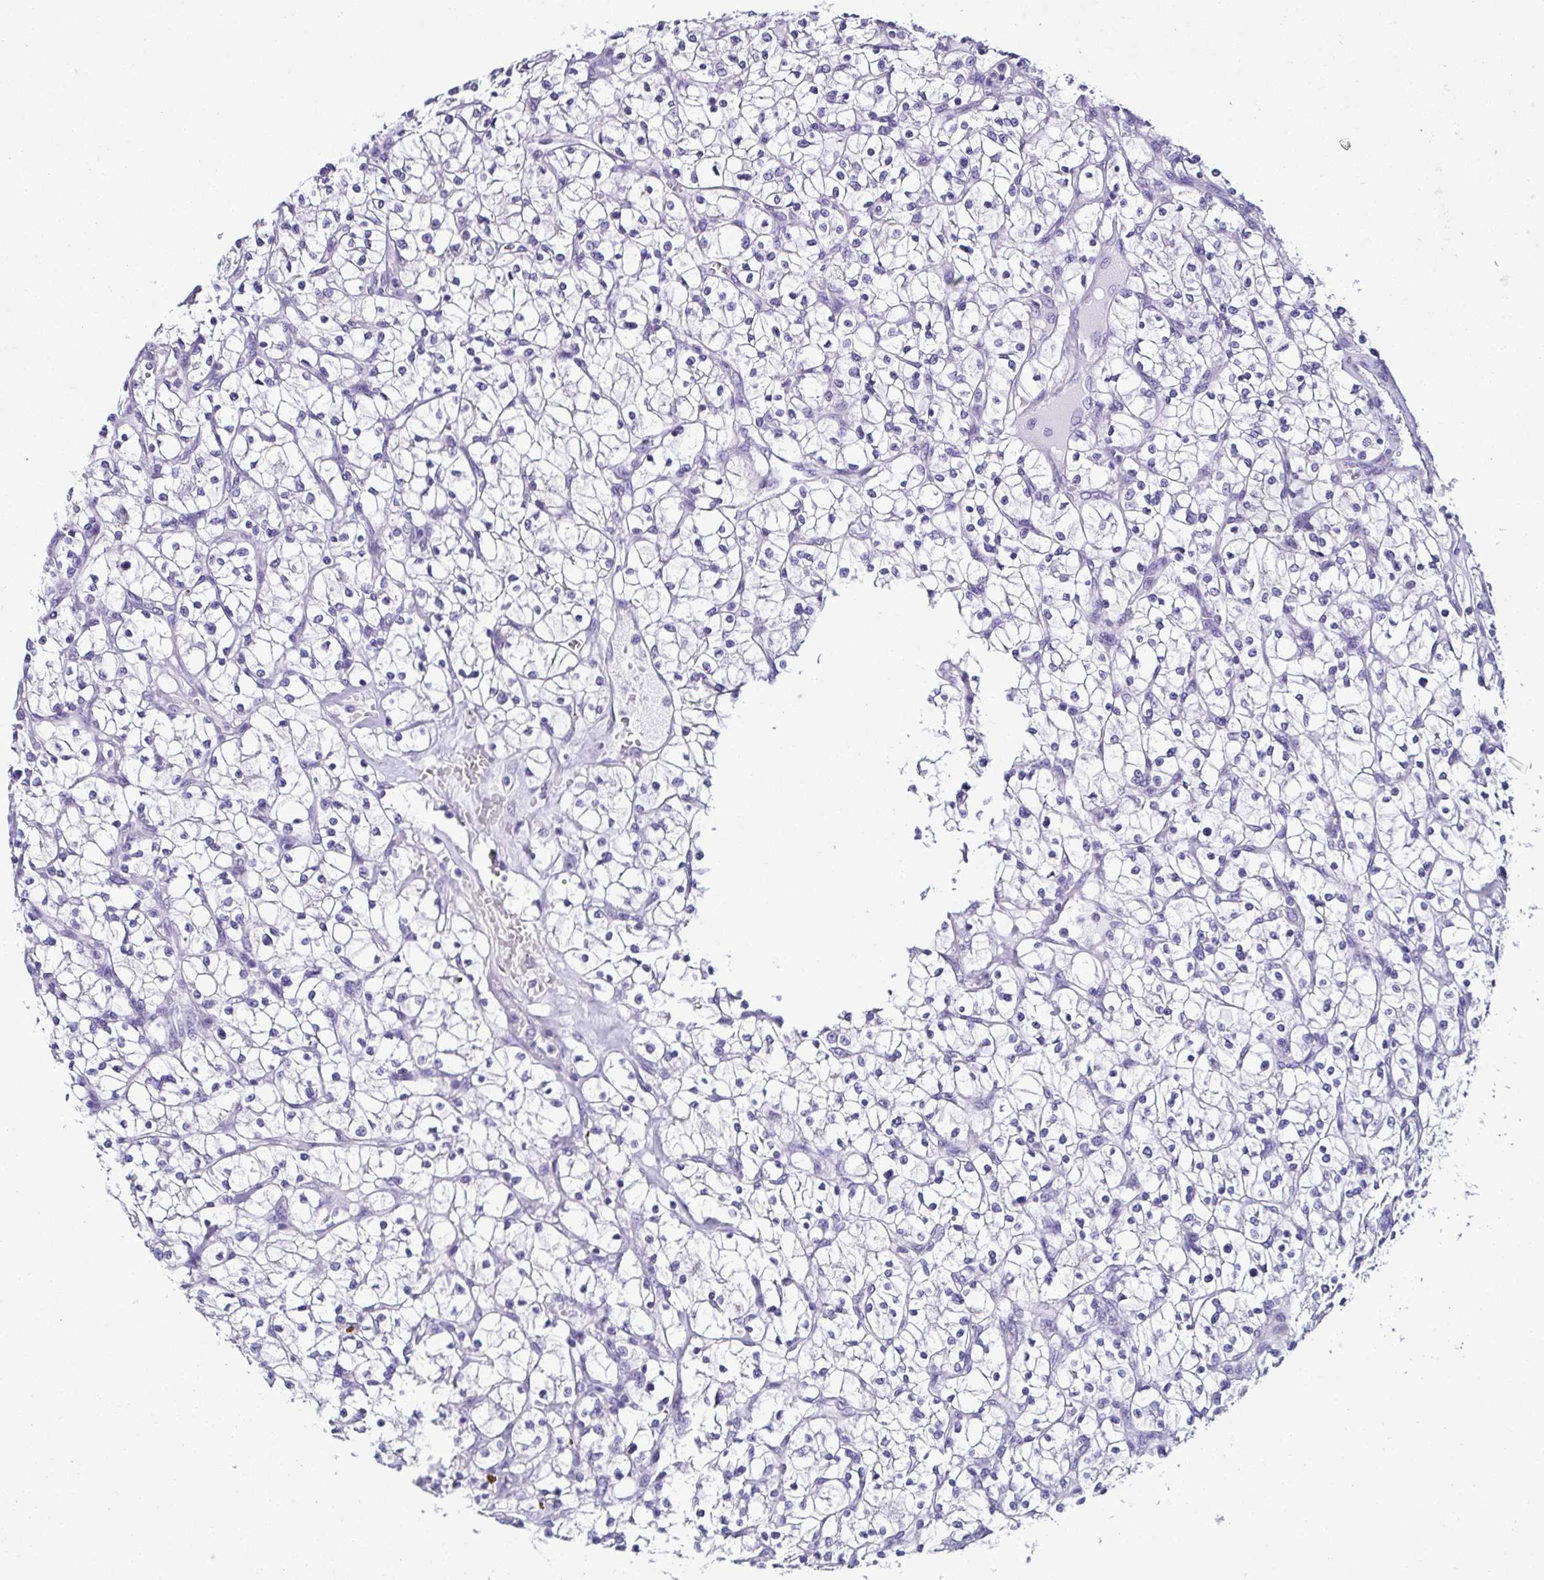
{"staining": {"intensity": "negative", "quantity": "none", "location": "none"}, "tissue": "renal cancer", "cell_type": "Tumor cells", "image_type": "cancer", "snomed": [{"axis": "morphology", "description": "Adenocarcinoma, NOS"}, {"axis": "topography", "description": "Kidney"}], "caption": "Renal cancer was stained to show a protein in brown. There is no significant positivity in tumor cells.", "gene": "SRL", "patient": {"sex": "female", "age": 64}}